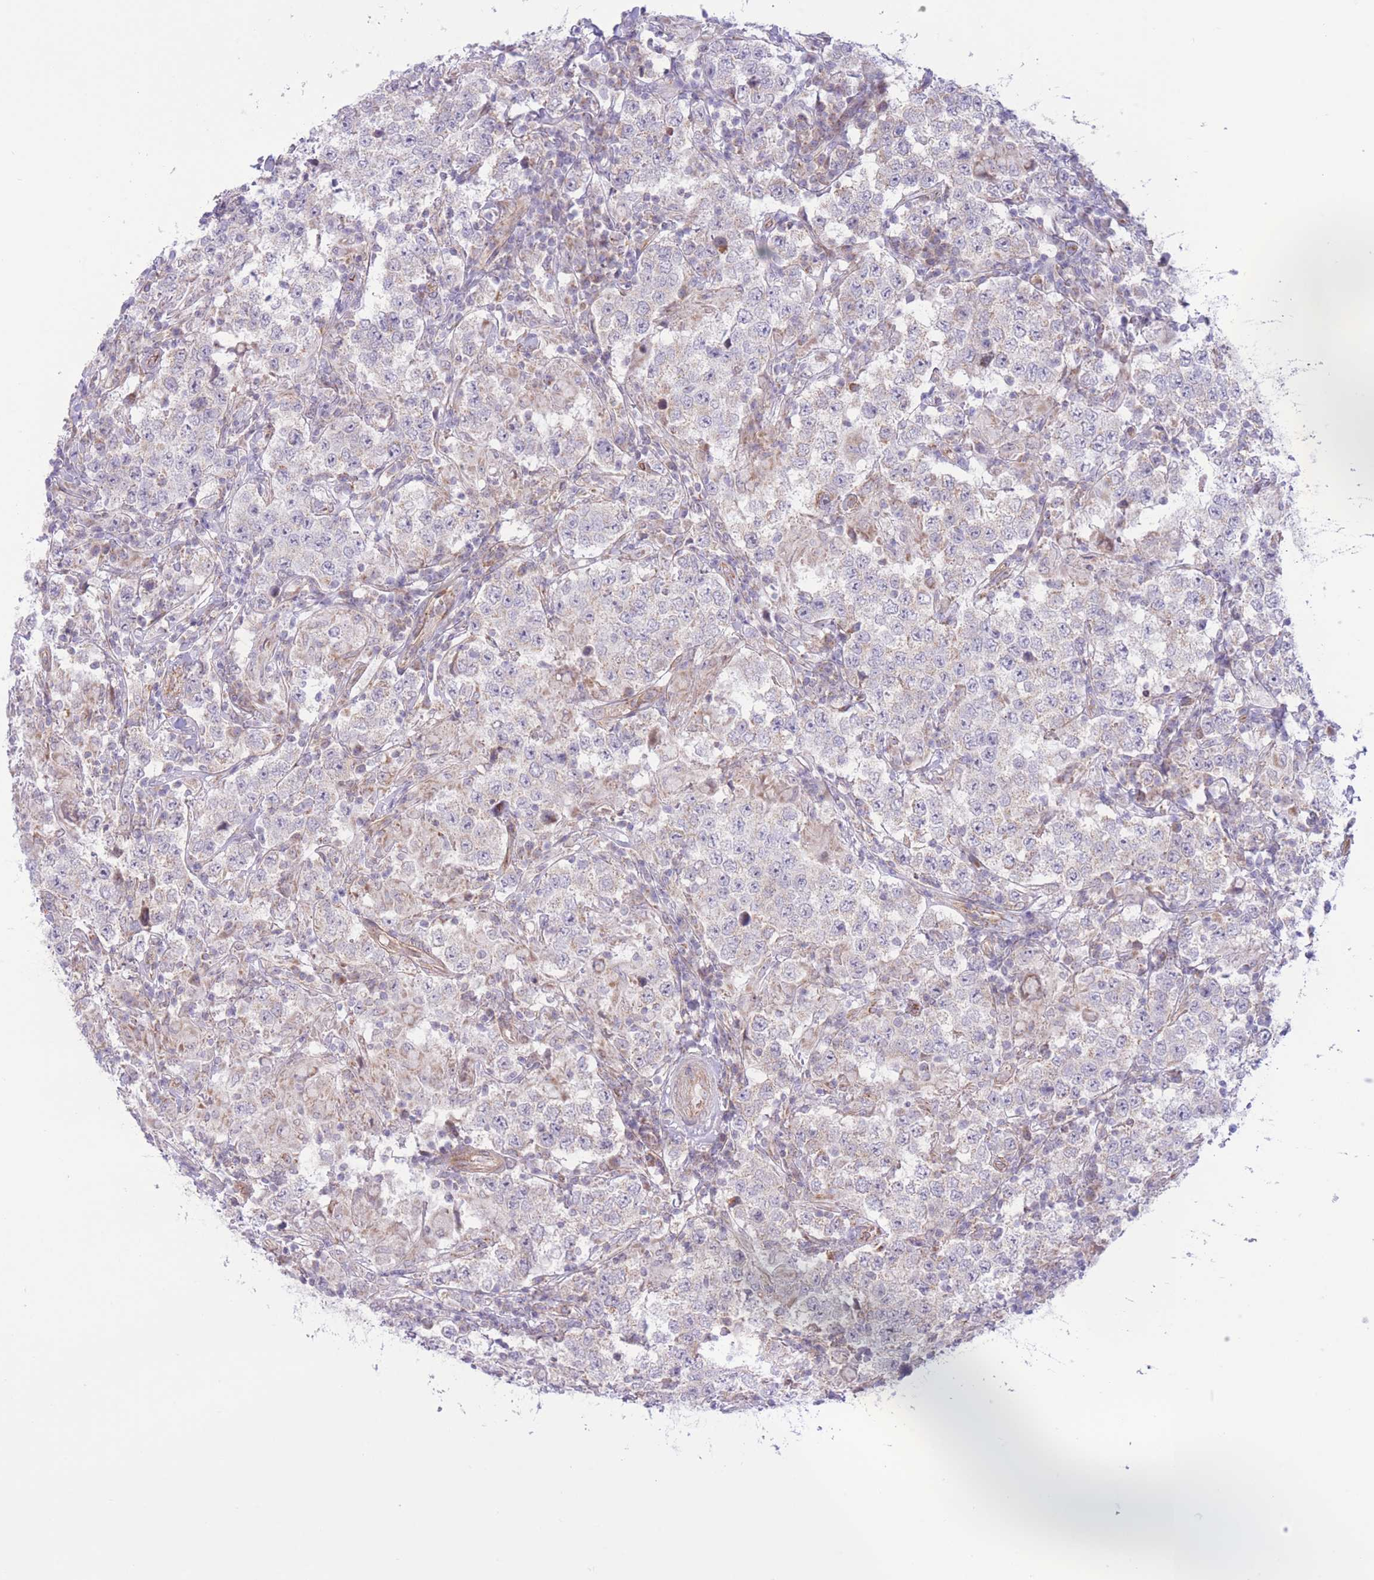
{"staining": {"intensity": "negative", "quantity": "none", "location": "none"}, "tissue": "testis cancer", "cell_type": "Tumor cells", "image_type": "cancer", "snomed": [{"axis": "morphology", "description": "Seminoma, NOS"}, {"axis": "morphology", "description": "Carcinoma, Embryonal, NOS"}, {"axis": "topography", "description": "Testis"}], "caption": "Immunohistochemistry (IHC) photomicrograph of neoplastic tissue: embryonal carcinoma (testis) stained with DAB displays no significant protein staining in tumor cells.", "gene": "MRPS31", "patient": {"sex": "male", "age": 41}}